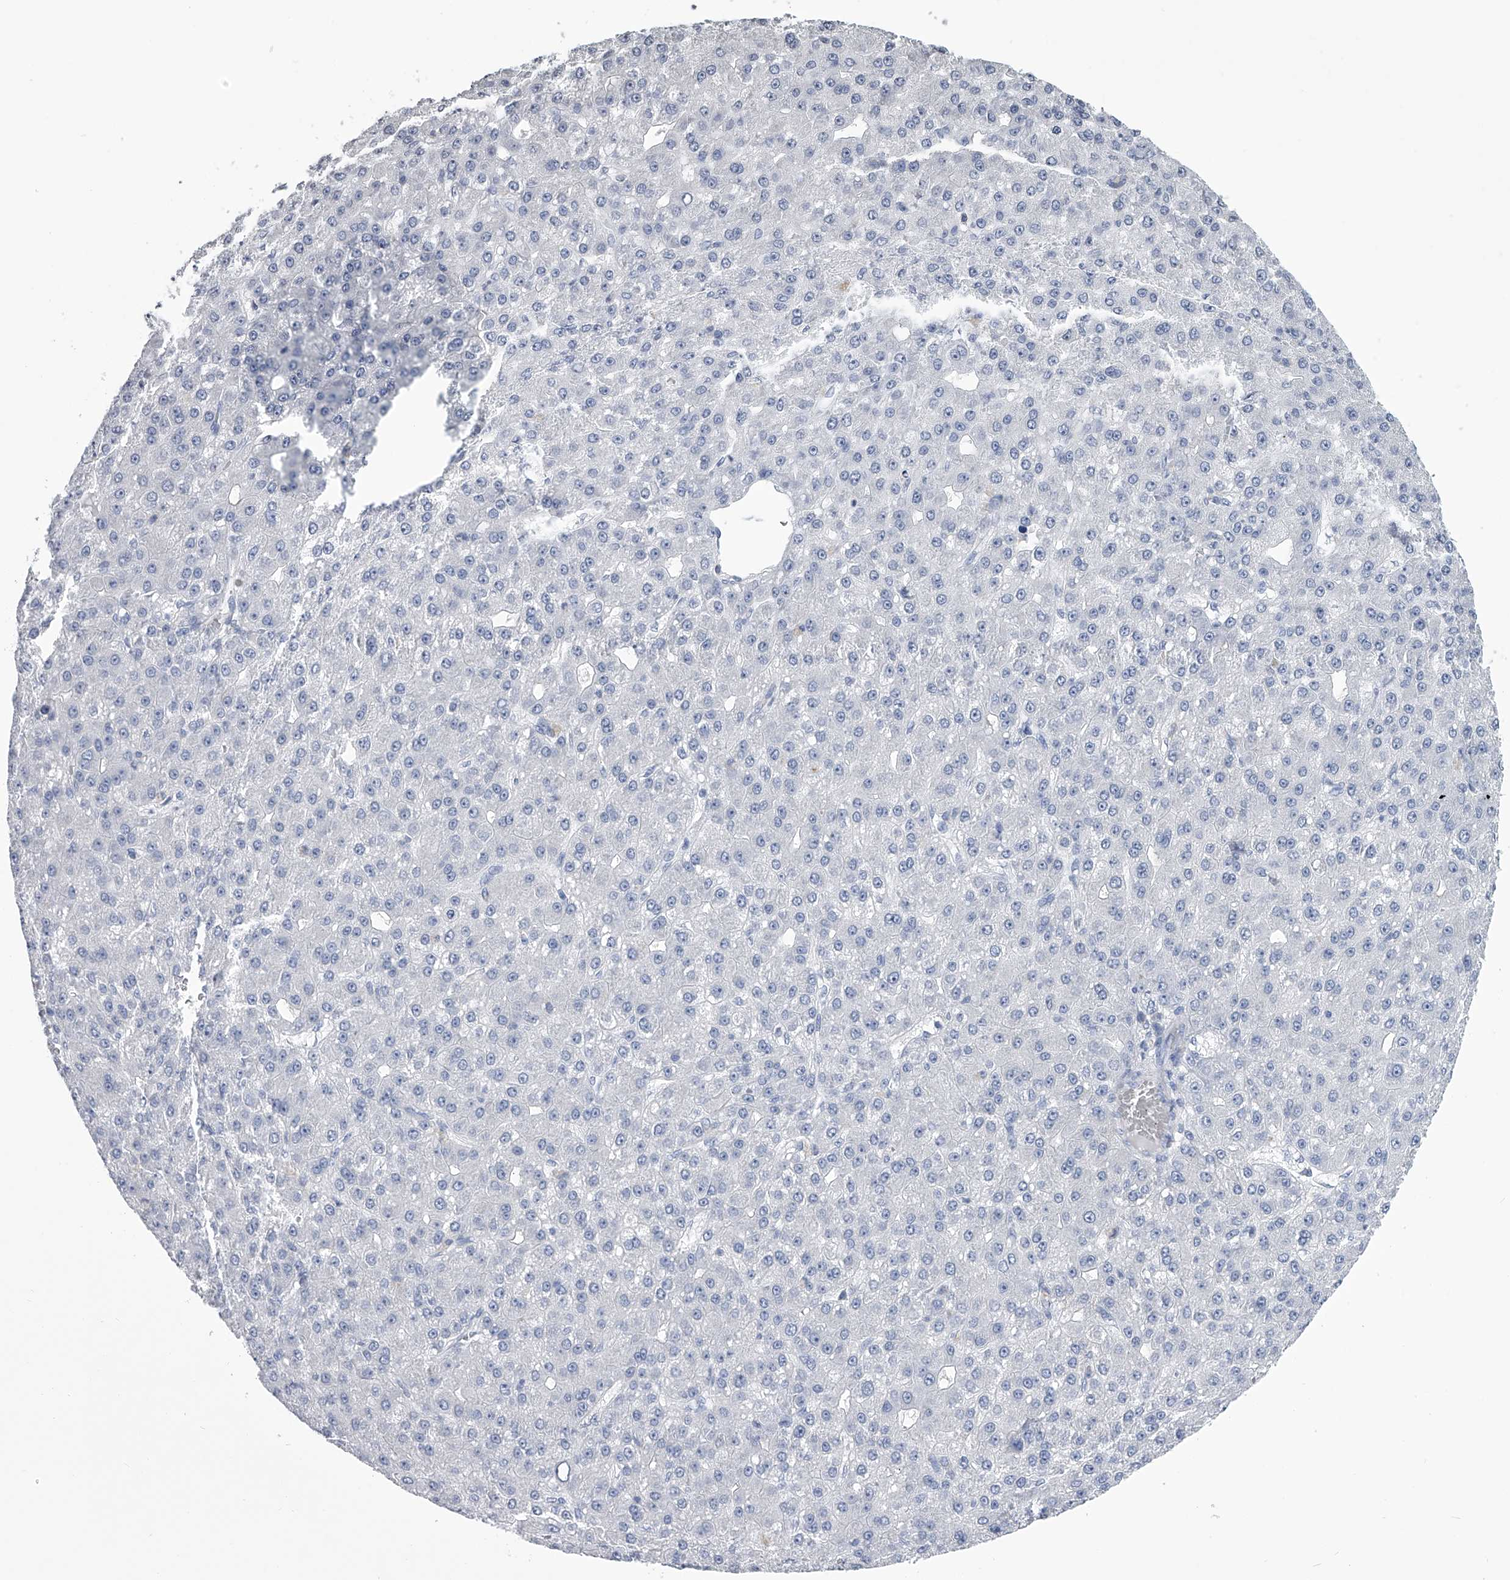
{"staining": {"intensity": "negative", "quantity": "none", "location": "none"}, "tissue": "liver cancer", "cell_type": "Tumor cells", "image_type": "cancer", "snomed": [{"axis": "morphology", "description": "Carcinoma, Hepatocellular, NOS"}, {"axis": "topography", "description": "Liver"}], "caption": "Tumor cells are negative for brown protein staining in liver cancer.", "gene": "TASP1", "patient": {"sex": "male", "age": 67}}